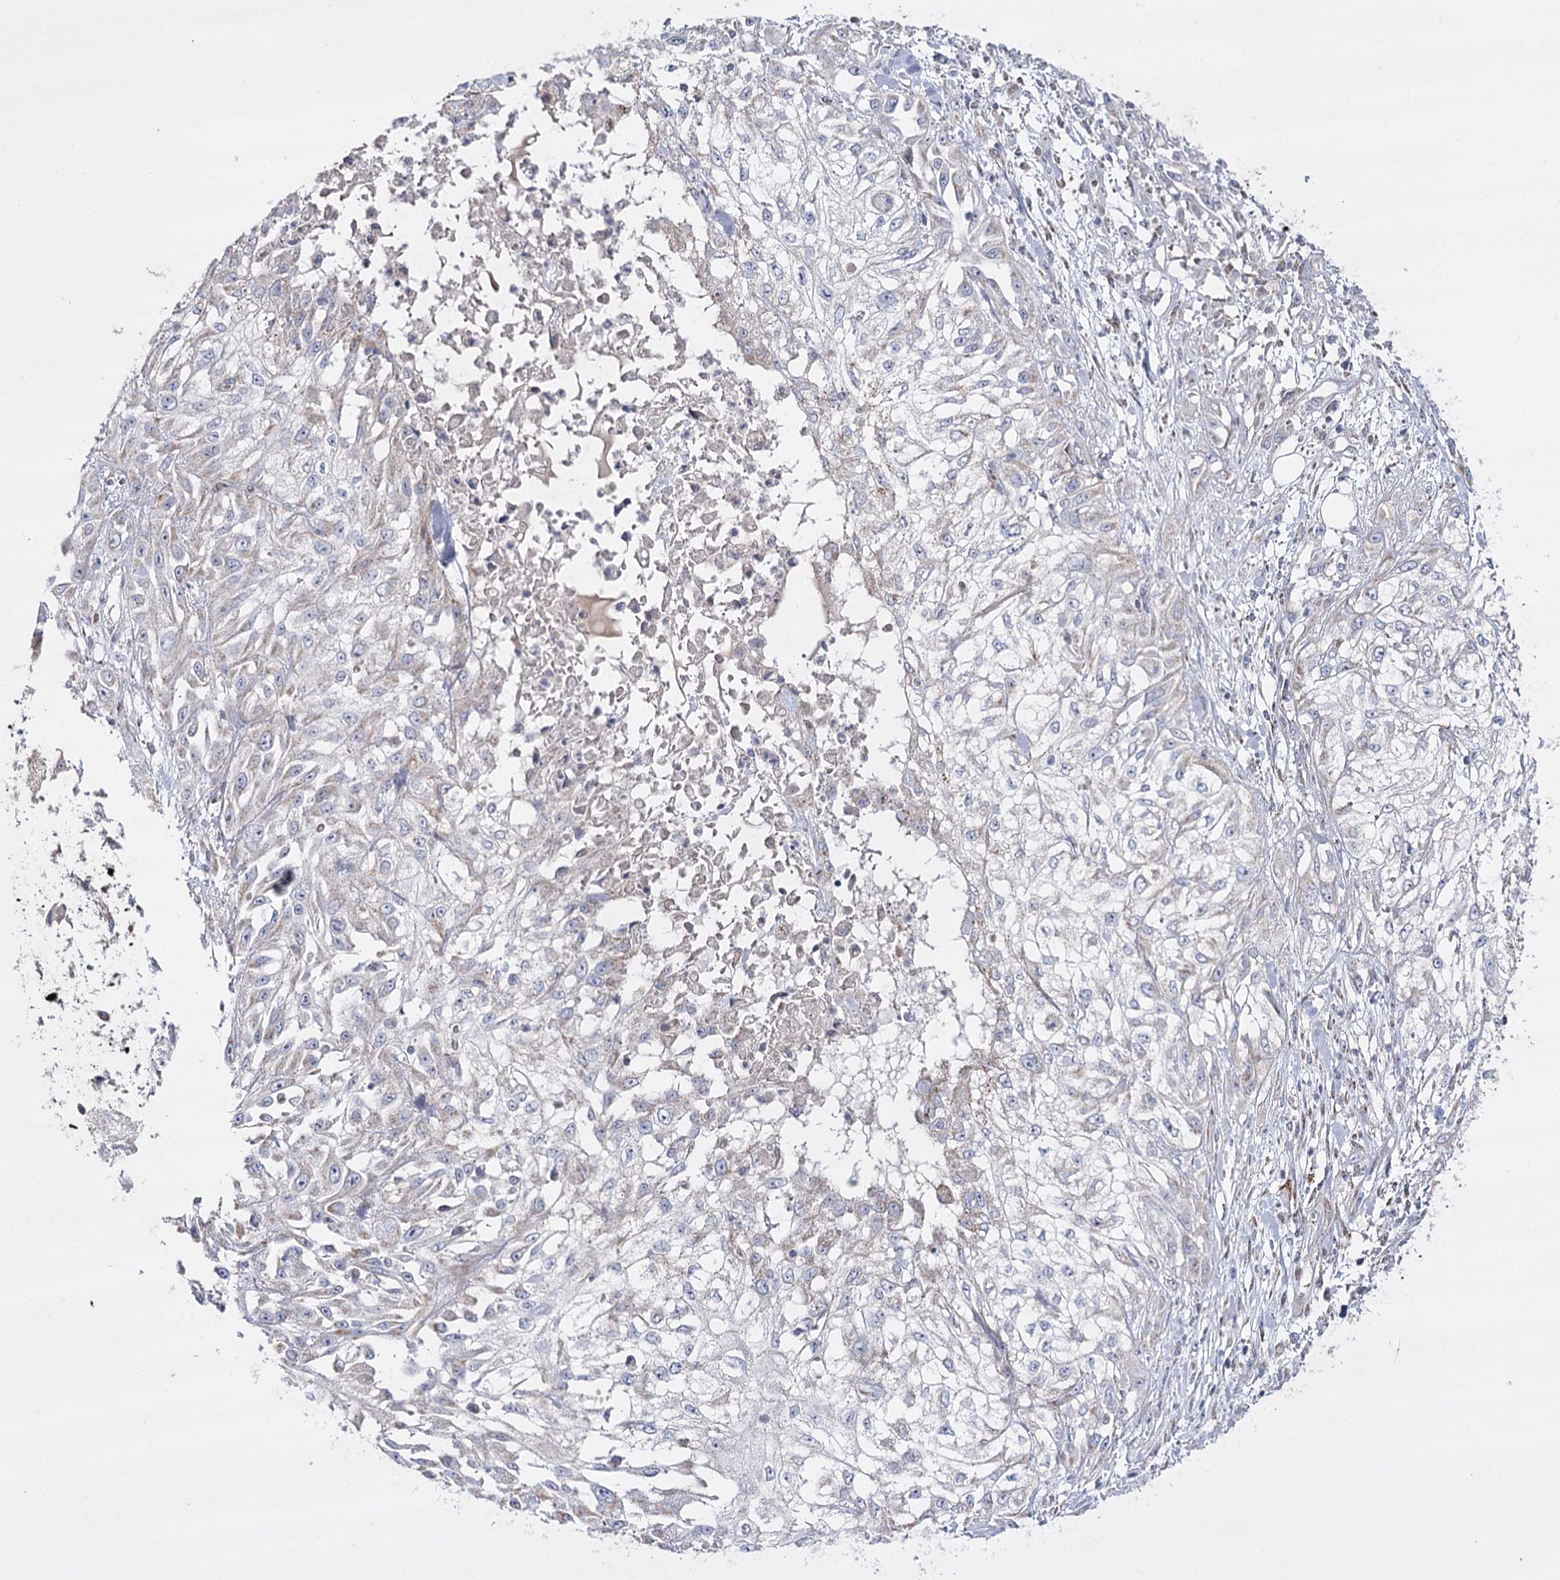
{"staining": {"intensity": "negative", "quantity": "none", "location": "none"}, "tissue": "skin cancer", "cell_type": "Tumor cells", "image_type": "cancer", "snomed": [{"axis": "morphology", "description": "Squamous cell carcinoma, NOS"}, {"axis": "morphology", "description": "Squamous cell carcinoma, metastatic, NOS"}, {"axis": "topography", "description": "Skin"}, {"axis": "topography", "description": "Lymph node"}], "caption": "Immunohistochemistry (IHC) image of human squamous cell carcinoma (skin) stained for a protein (brown), which shows no positivity in tumor cells.", "gene": "NADK2", "patient": {"sex": "male", "age": 75}}